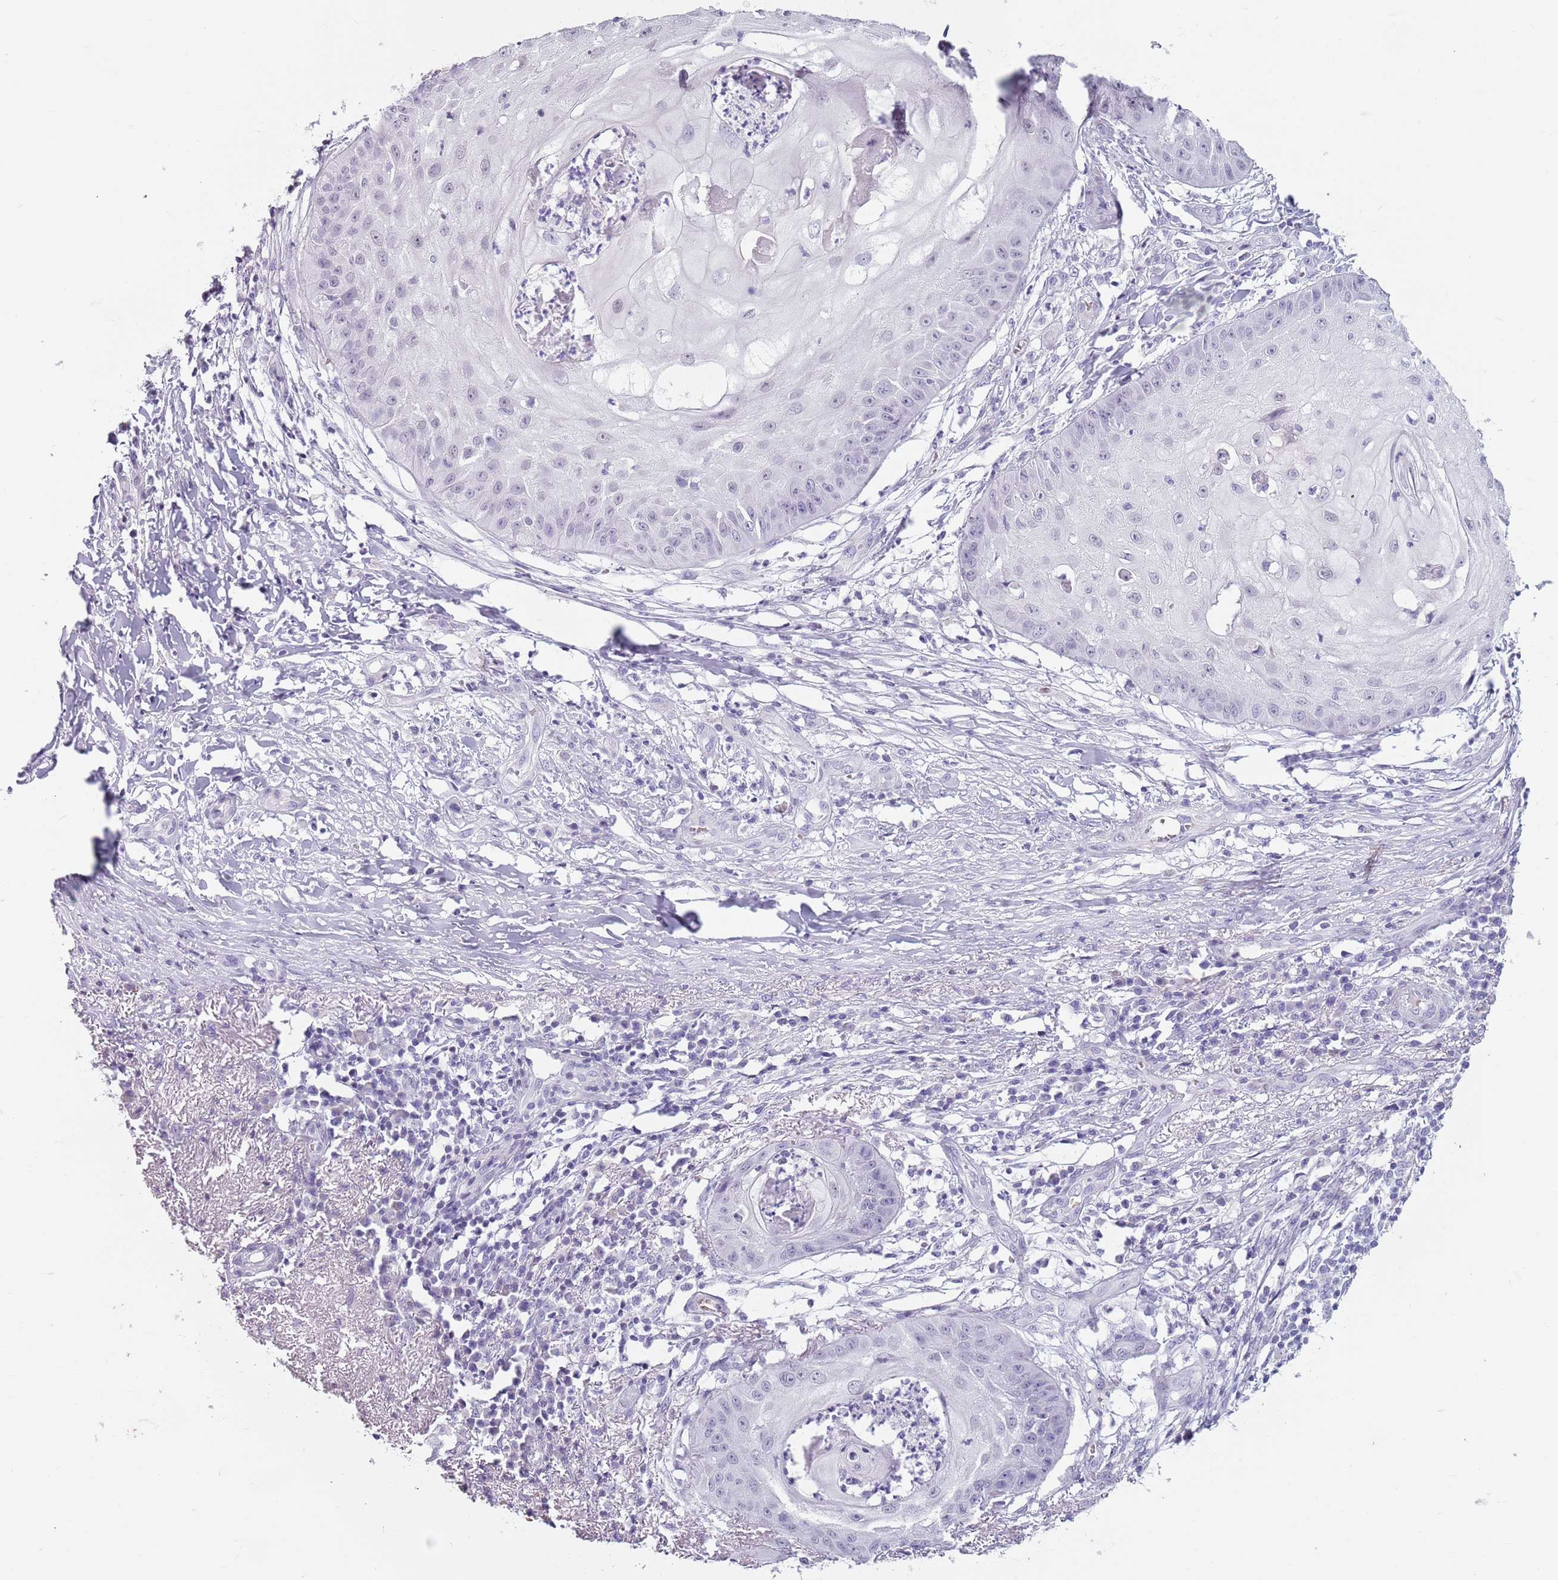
{"staining": {"intensity": "negative", "quantity": "none", "location": "none"}, "tissue": "skin cancer", "cell_type": "Tumor cells", "image_type": "cancer", "snomed": [{"axis": "morphology", "description": "Squamous cell carcinoma, NOS"}, {"axis": "topography", "description": "Skin"}], "caption": "A high-resolution photomicrograph shows IHC staining of skin cancer, which exhibits no significant staining in tumor cells.", "gene": "SPESP1", "patient": {"sex": "male", "age": 70}}